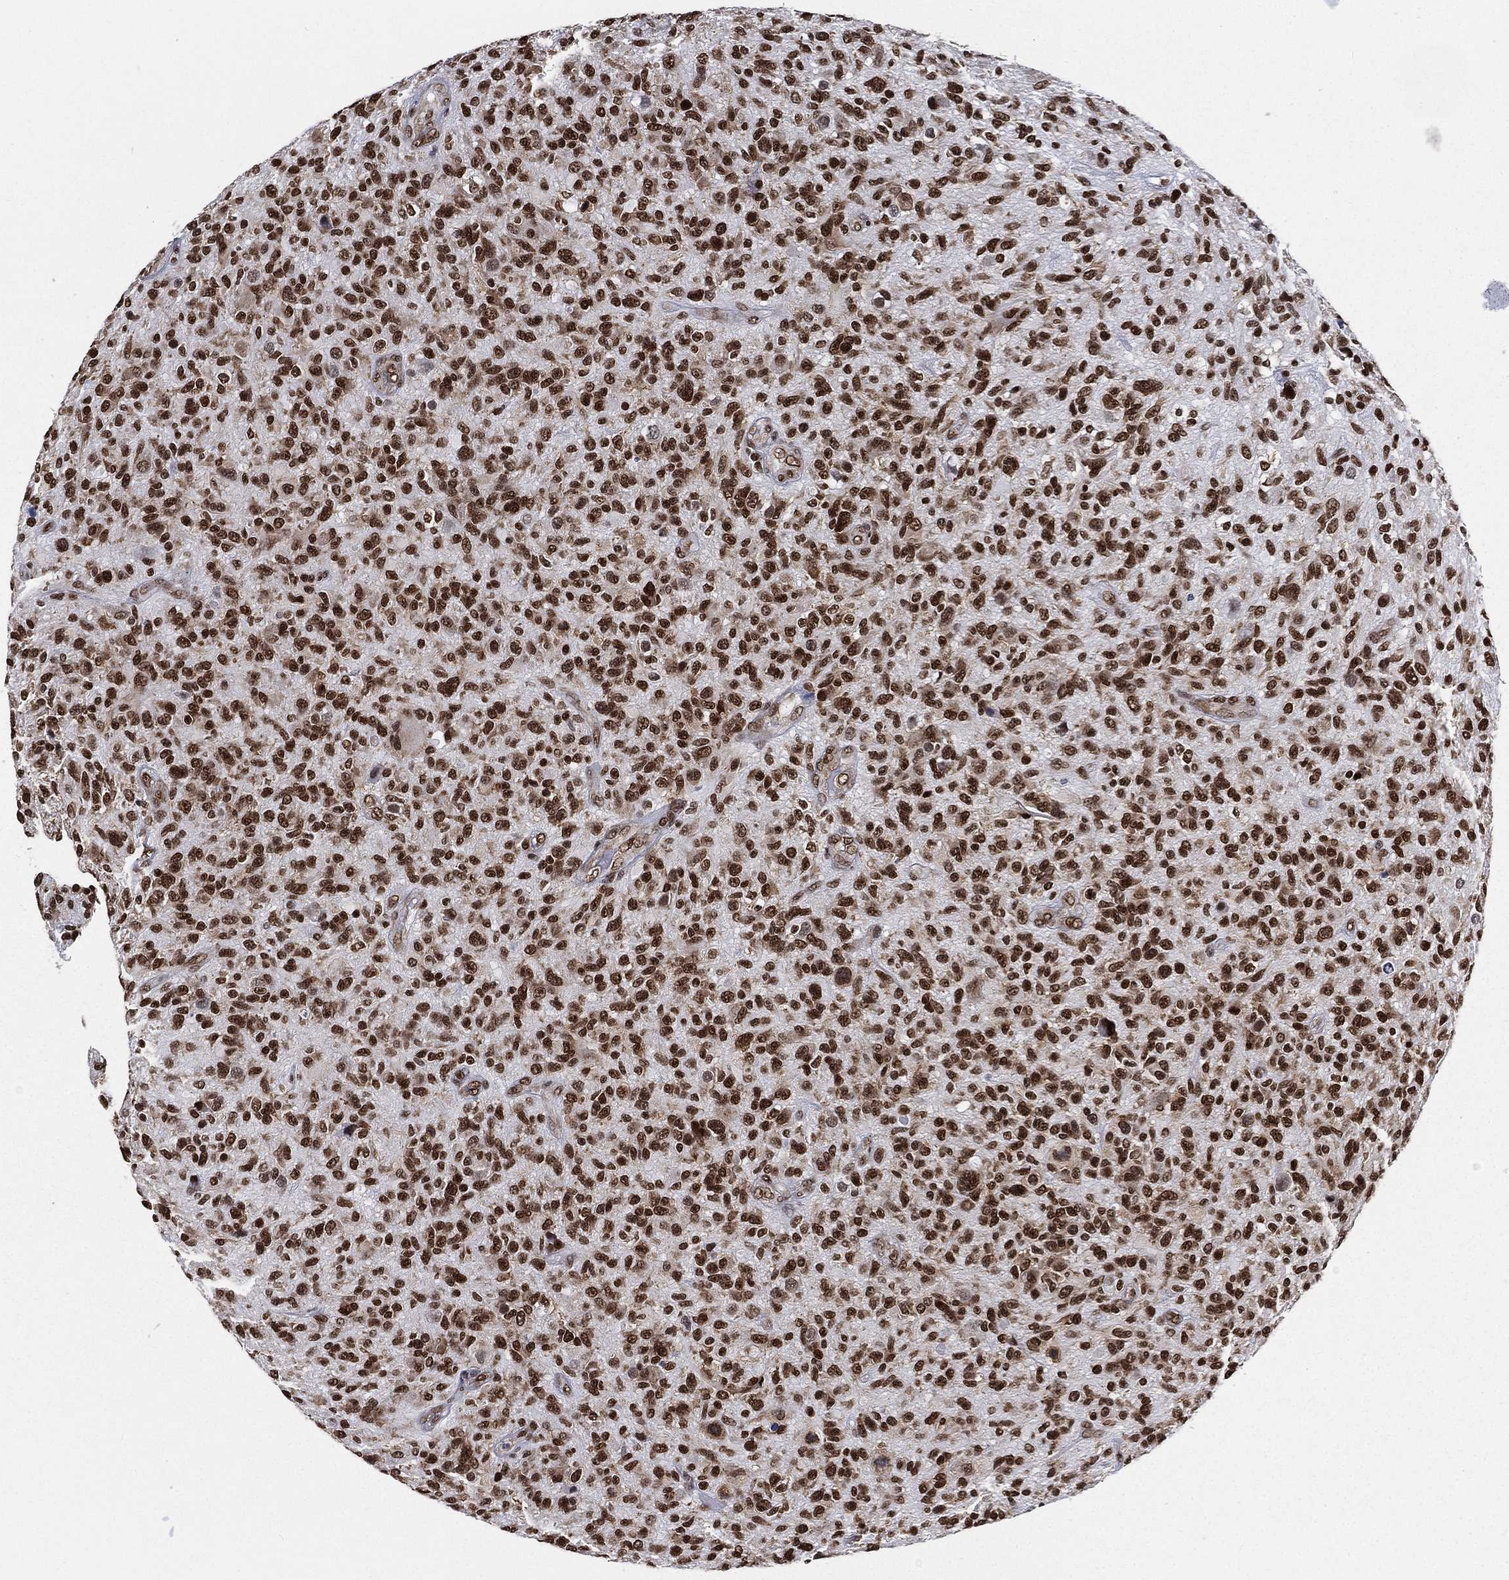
{"staining": {"intensity": "strong", "quantity": ">75%", "location": "nuclear"}, "tissue": "glioma", "cell_type": "Tumor cells", "image_type": "cancer", "snomed": [{"axis": "morphology", "description": "Glioma, malignant, High grade"}, {"axis": "topography", "description": "Brain"}], "caption": "This is an image of immunohistochemistry (IHC) staining of glioma, which shows strong positivity in the nuclear of tumor cells.", "gene": "FUBP3", "patient": {"sex": "male", "age": 47}}